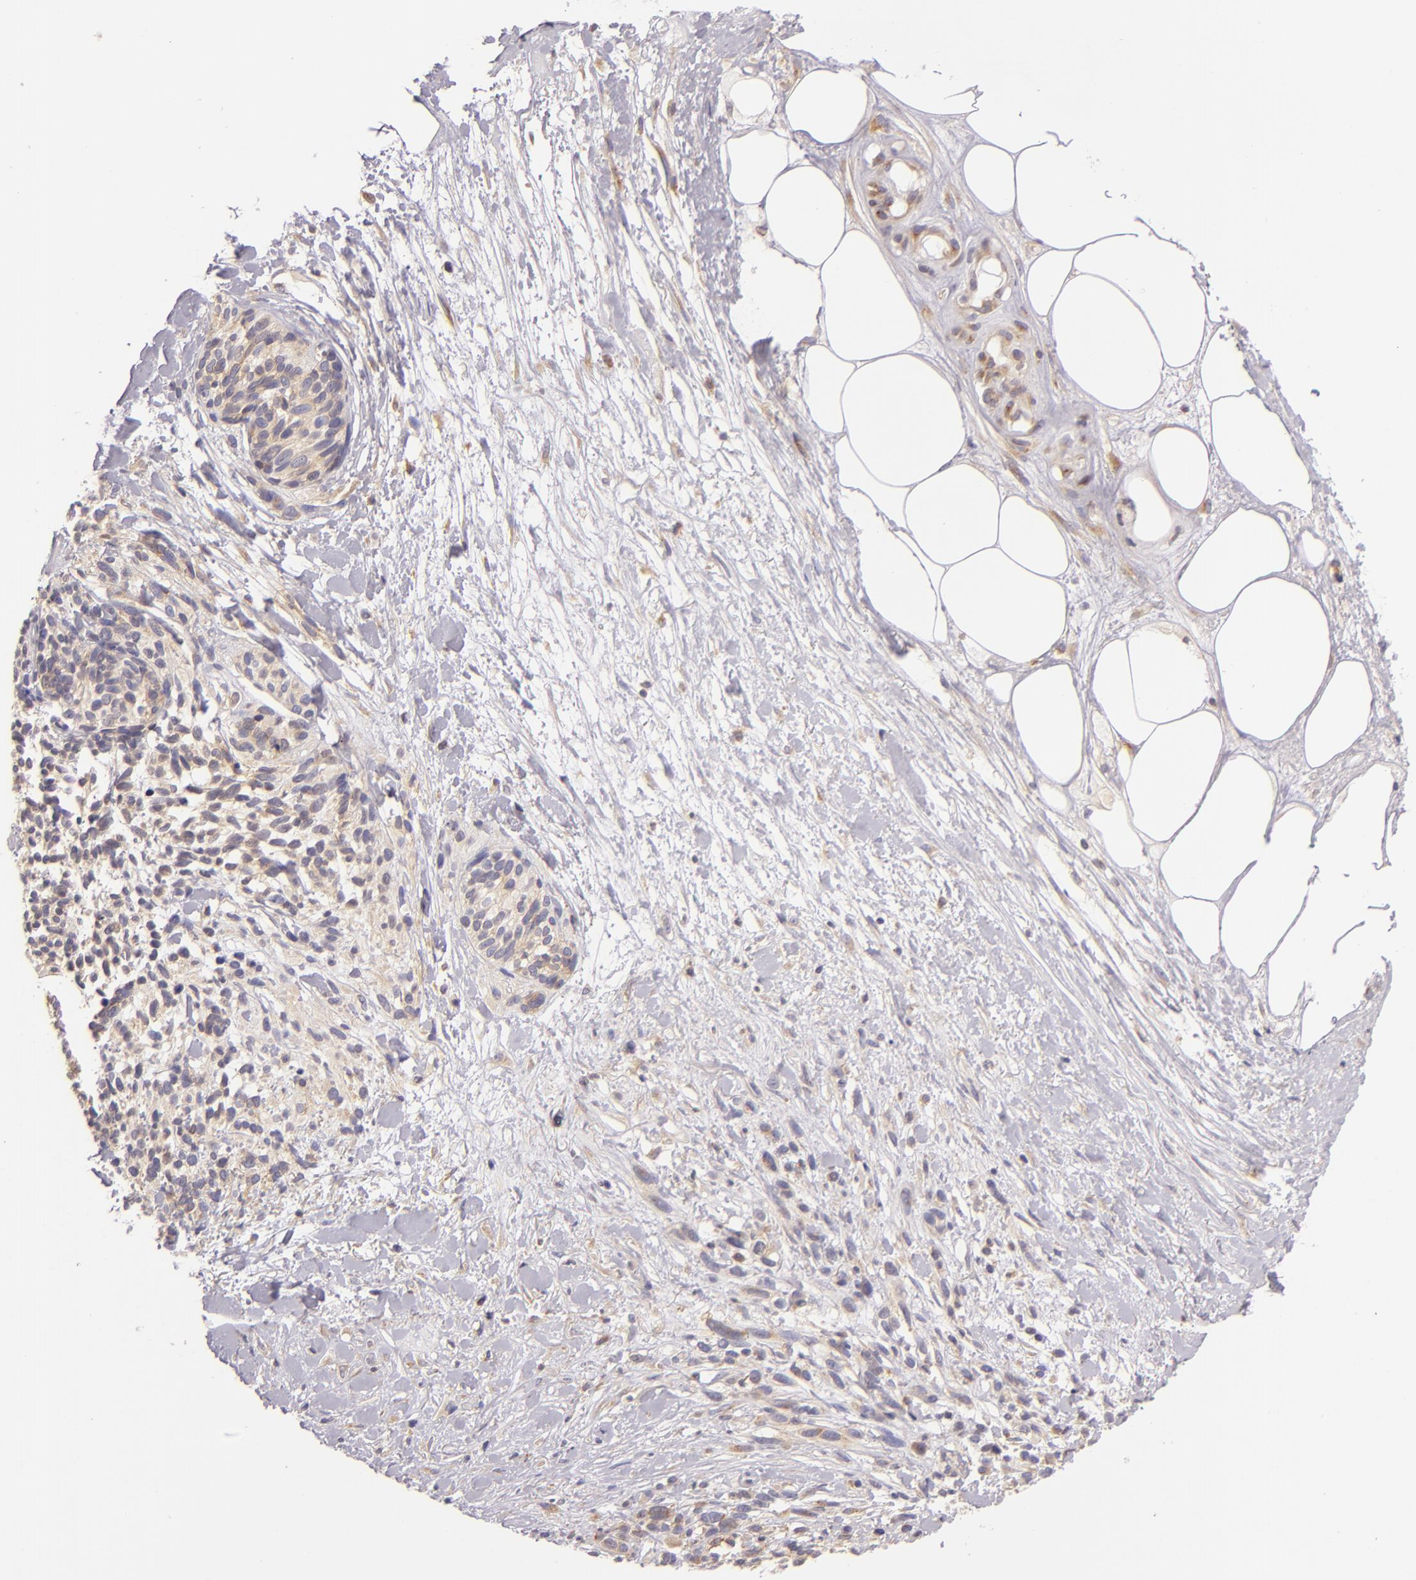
{"staining": {"intensity": "weak", "quantity": "25%-75%", "location": "cytoplasmic/membranous"}, "tissue": "melanoma", "cell_type": "Tumor cells", "image_type": "cancer", "snomed": [{"axis": "morphology", "description": "Malignant melanoma, NOS"}, {"axis": "topography", "description": "Skin"}], "caption": "Immunohistochemistry photomicrograph of malignant melanoma stained for a protein (brown), which reveals low levels of weak cytoplasmic/membranous expression in approximately 25%-75% of tumor cells.", "gene": "UPF3B", "patient": {"sex": "female", "age": 85}}